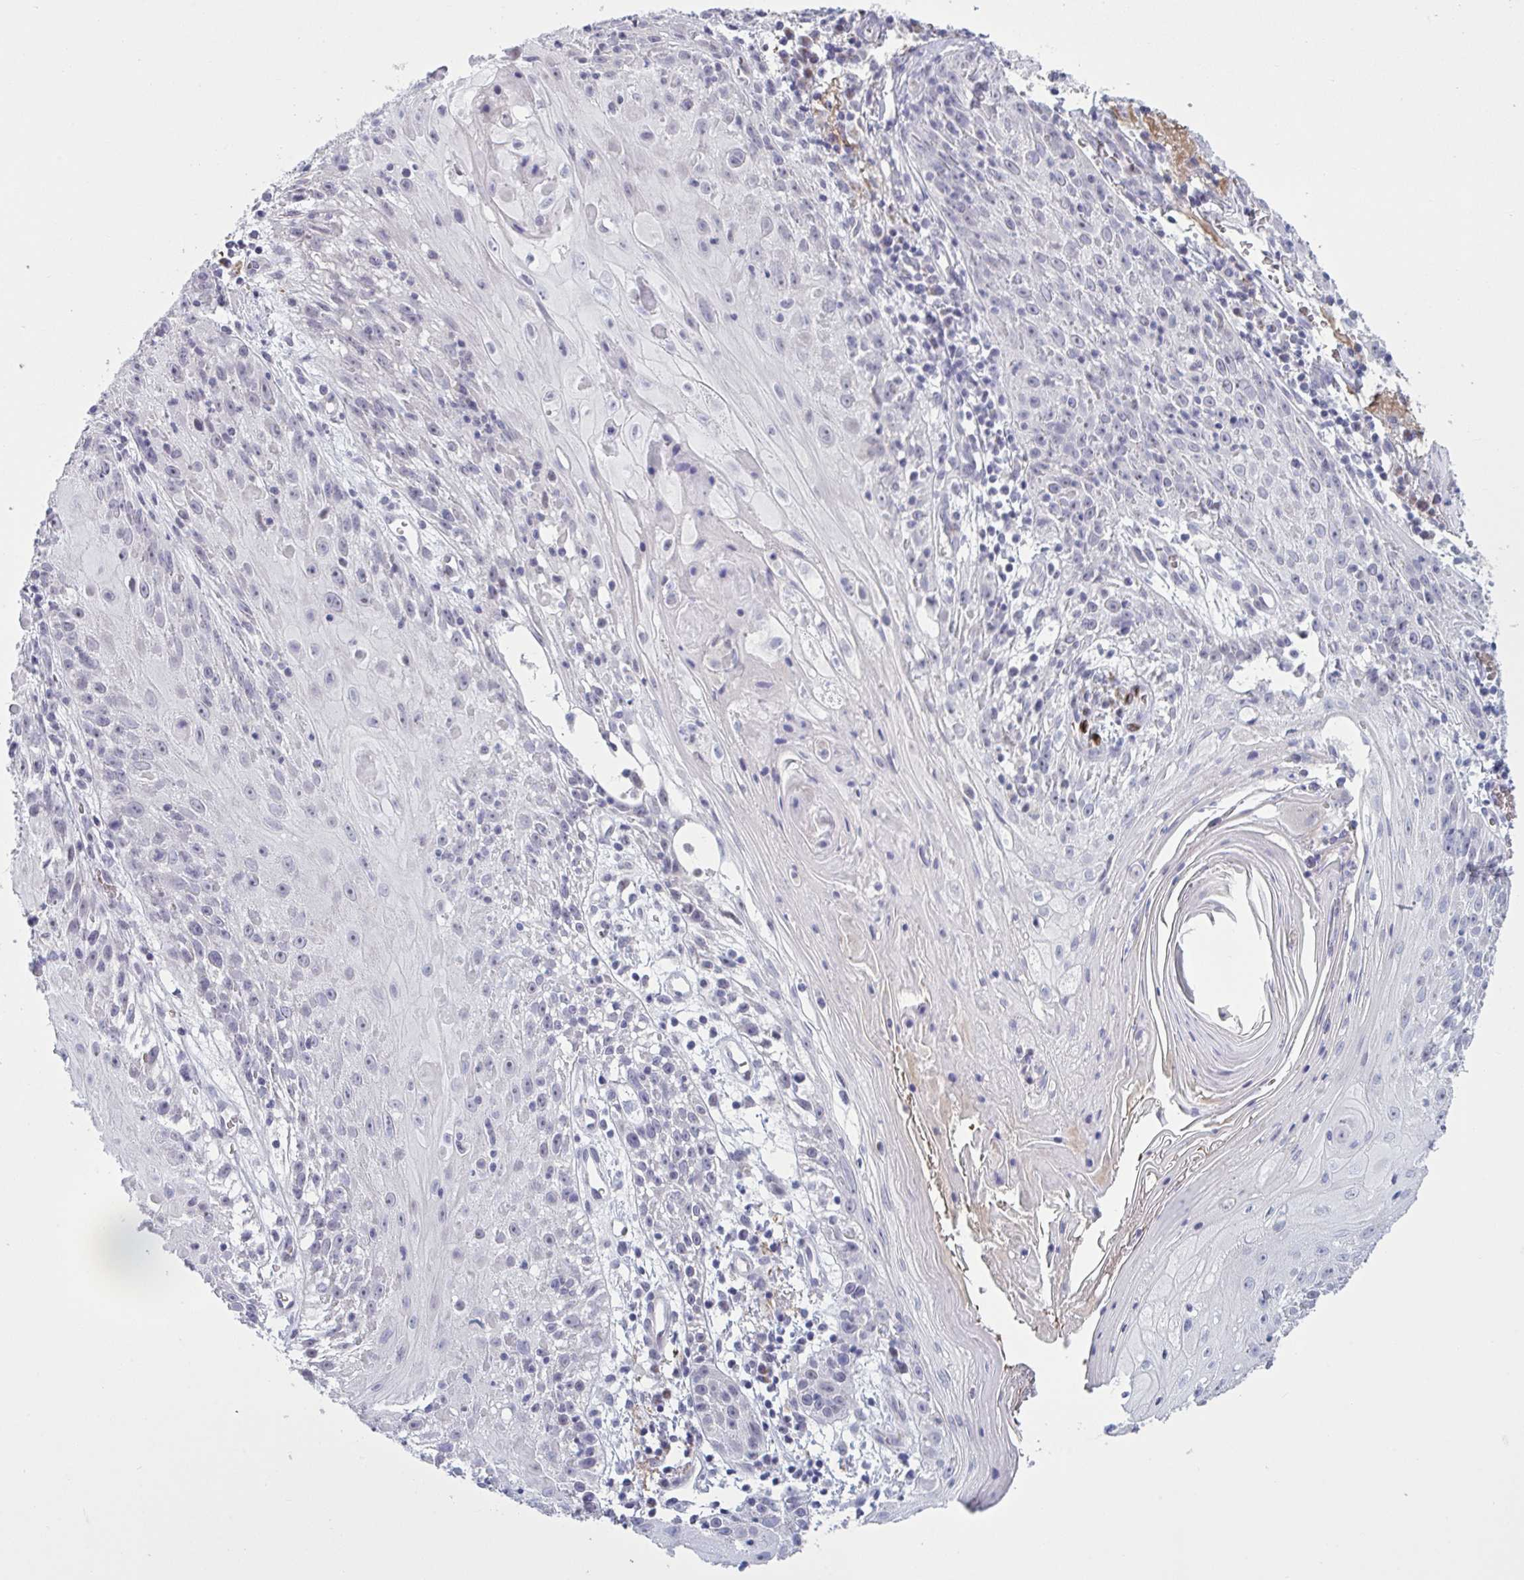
{"staining": {"intensity": "negative", "quantity": "none", "location": "none"}, "tissue": "skin cancer", "cell_type": "Tumor cells", "image_type": "cancer", "snomed": [{"axis": "morphology", "description": "Squamous cell carcinoma, NOS"}, {"axis": "topography", "description": "Skin"}, {"axis": "topography", "description": "Vulva"}], "caption": "Tumor cells show no significant protein positivity in skin cancer. The staining is performed using DAB brown chromogen with nuclei counter-stained in using hematoxylin.", "gene": "HSD11B2", "patient": {"sex": "female", "age": 76}}